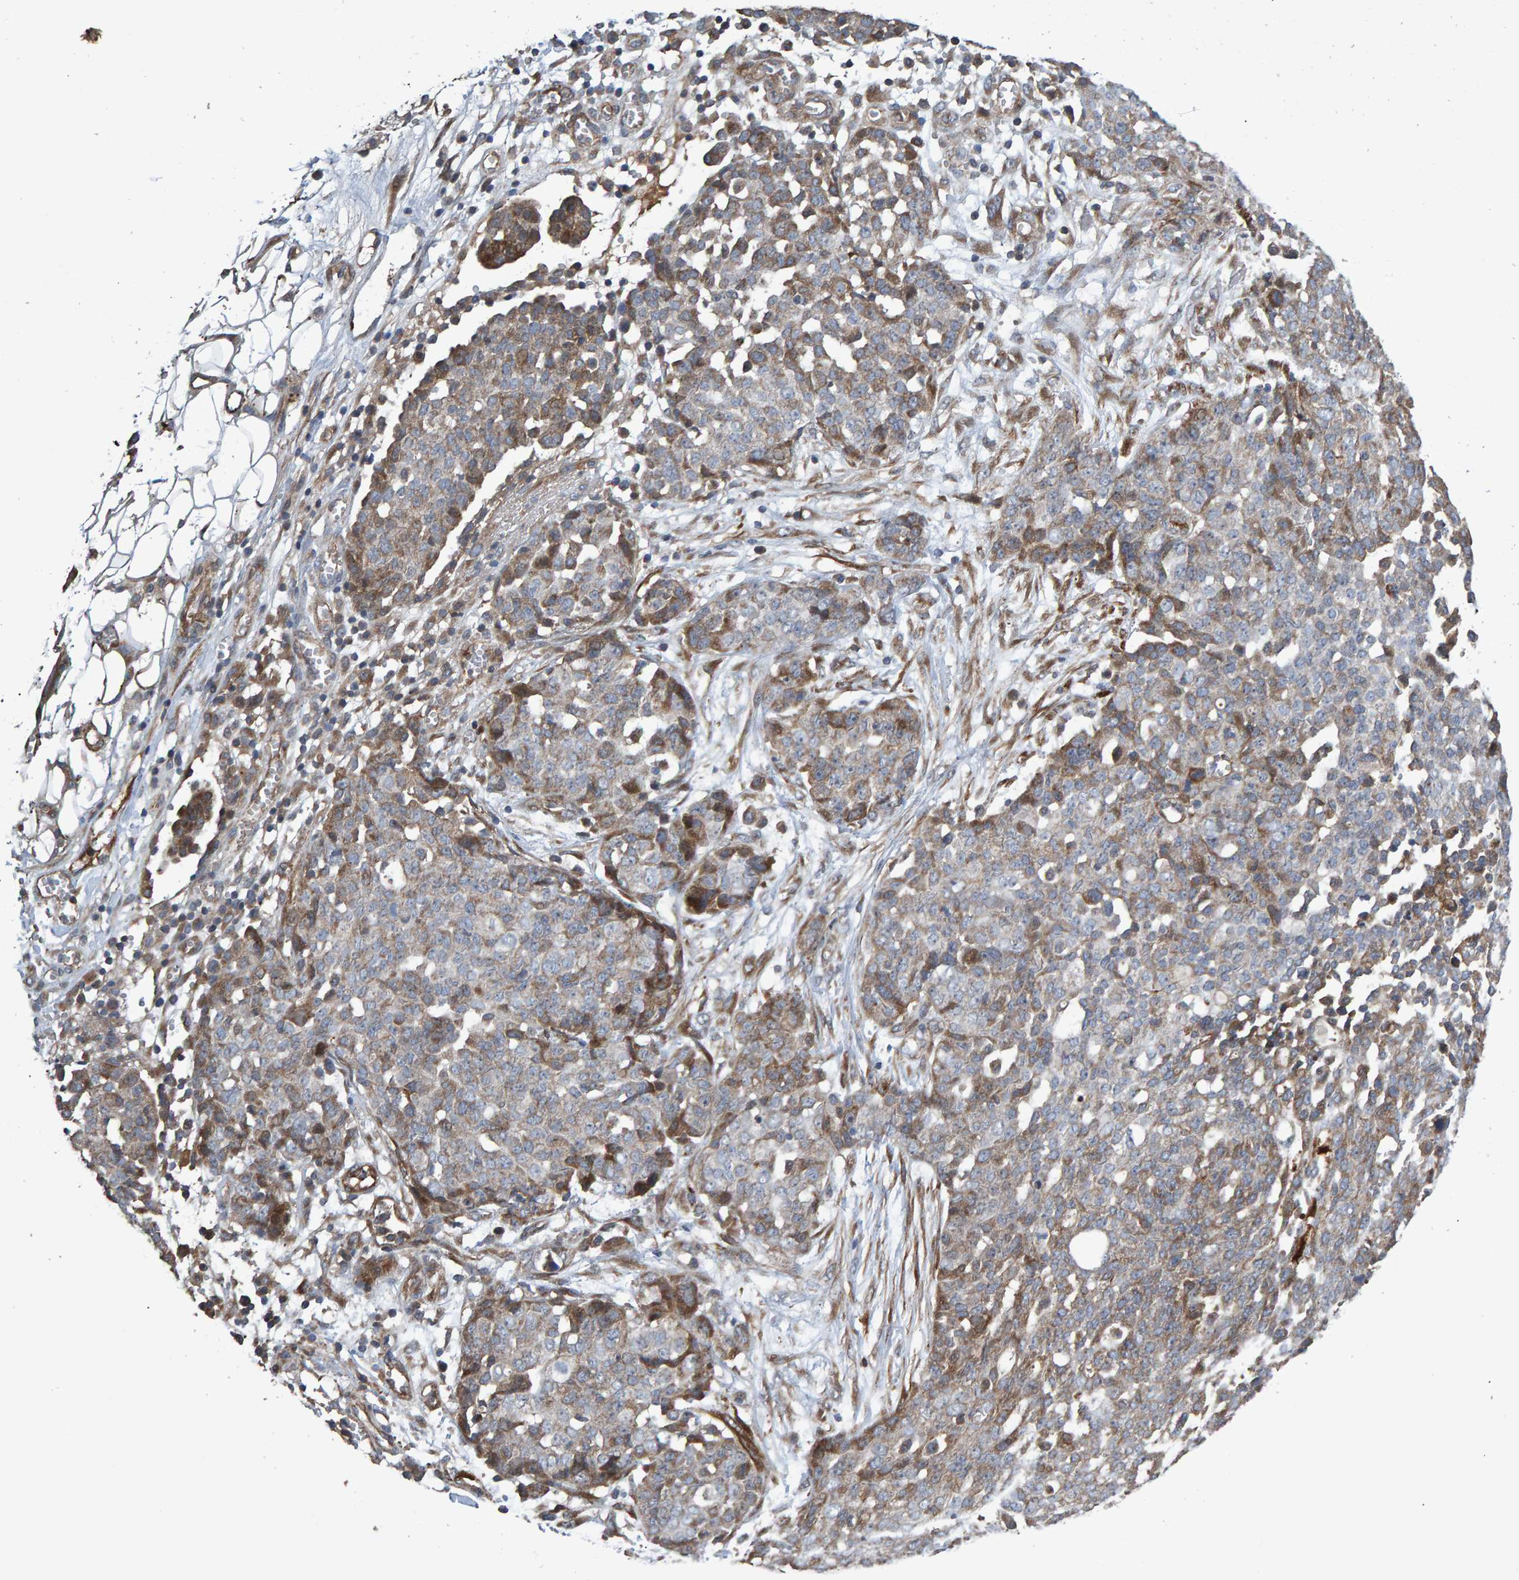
{"staining": {"intensity": "moderate", "quantity": ">75%", "location": "cytoplasmic/membranous"}, "tissue": "ovarian cancer", "cell_type": "Tumor cells", "image_type": "cancer", "snomed": [{"axis": "morphology", "description": "Cystadenocarcinoma, serous, NOS"}, {"axis": "topography", "description": "Soft tissue"}, {"axis": "topography", "description": "Ovary"}], "caption": "High-power microscopy captured an immunohistochemistry photomicrograph of serous cystadenocarcinoma (ovarian), revealing moderate cytoplasmic/membranous positivity in approximately >75% of tumor cells.", "gene": "SLIT2", "patient": {"sex": "female", "age": 57}}